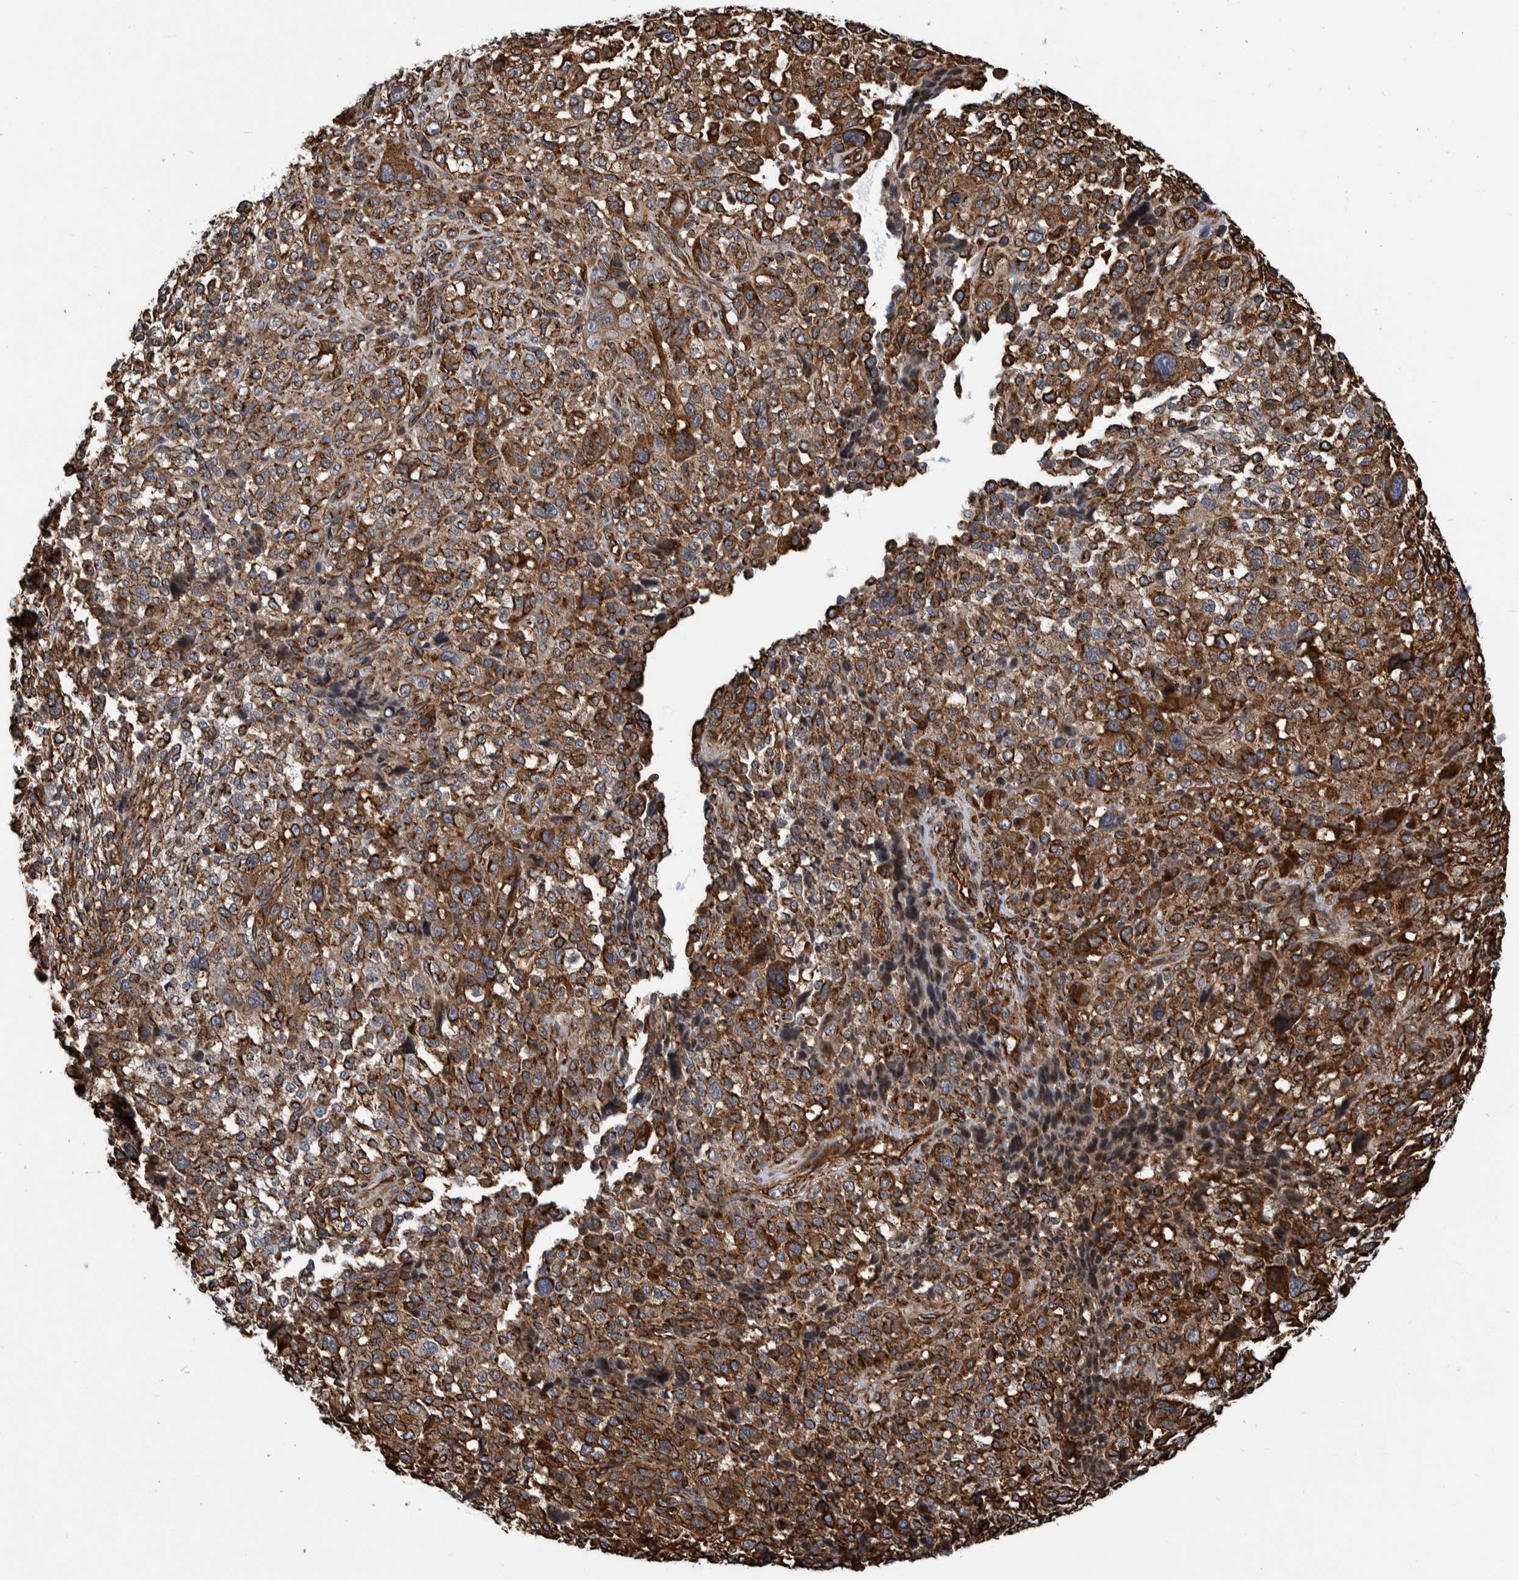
{"staining": {"intensity": "strong", "quantity": ">75%", "location": "cytoplasmic/membranous"}, "tissue": "melanoma", "cell_type": "Tumor cells", "image_type": "cancer", "snomed": [{"axis": "morphology", "description": "Malignant melanoma, NOS"}, {"axis": "topography", "description": "Skin"}], "caption": "Immunohistochemistry (IHC) image of neoplastic tissue: human malignant melanoma stained using immunohistochemistry (IHC) displays high levels of strong protein expression localized specifically in the cytoplasmic/membranous of tumor cells, appearing as a cytoplasmic/membranous brown color.", "gene": "CCDC57", "patient": {"sex": "female", "age": 55}}